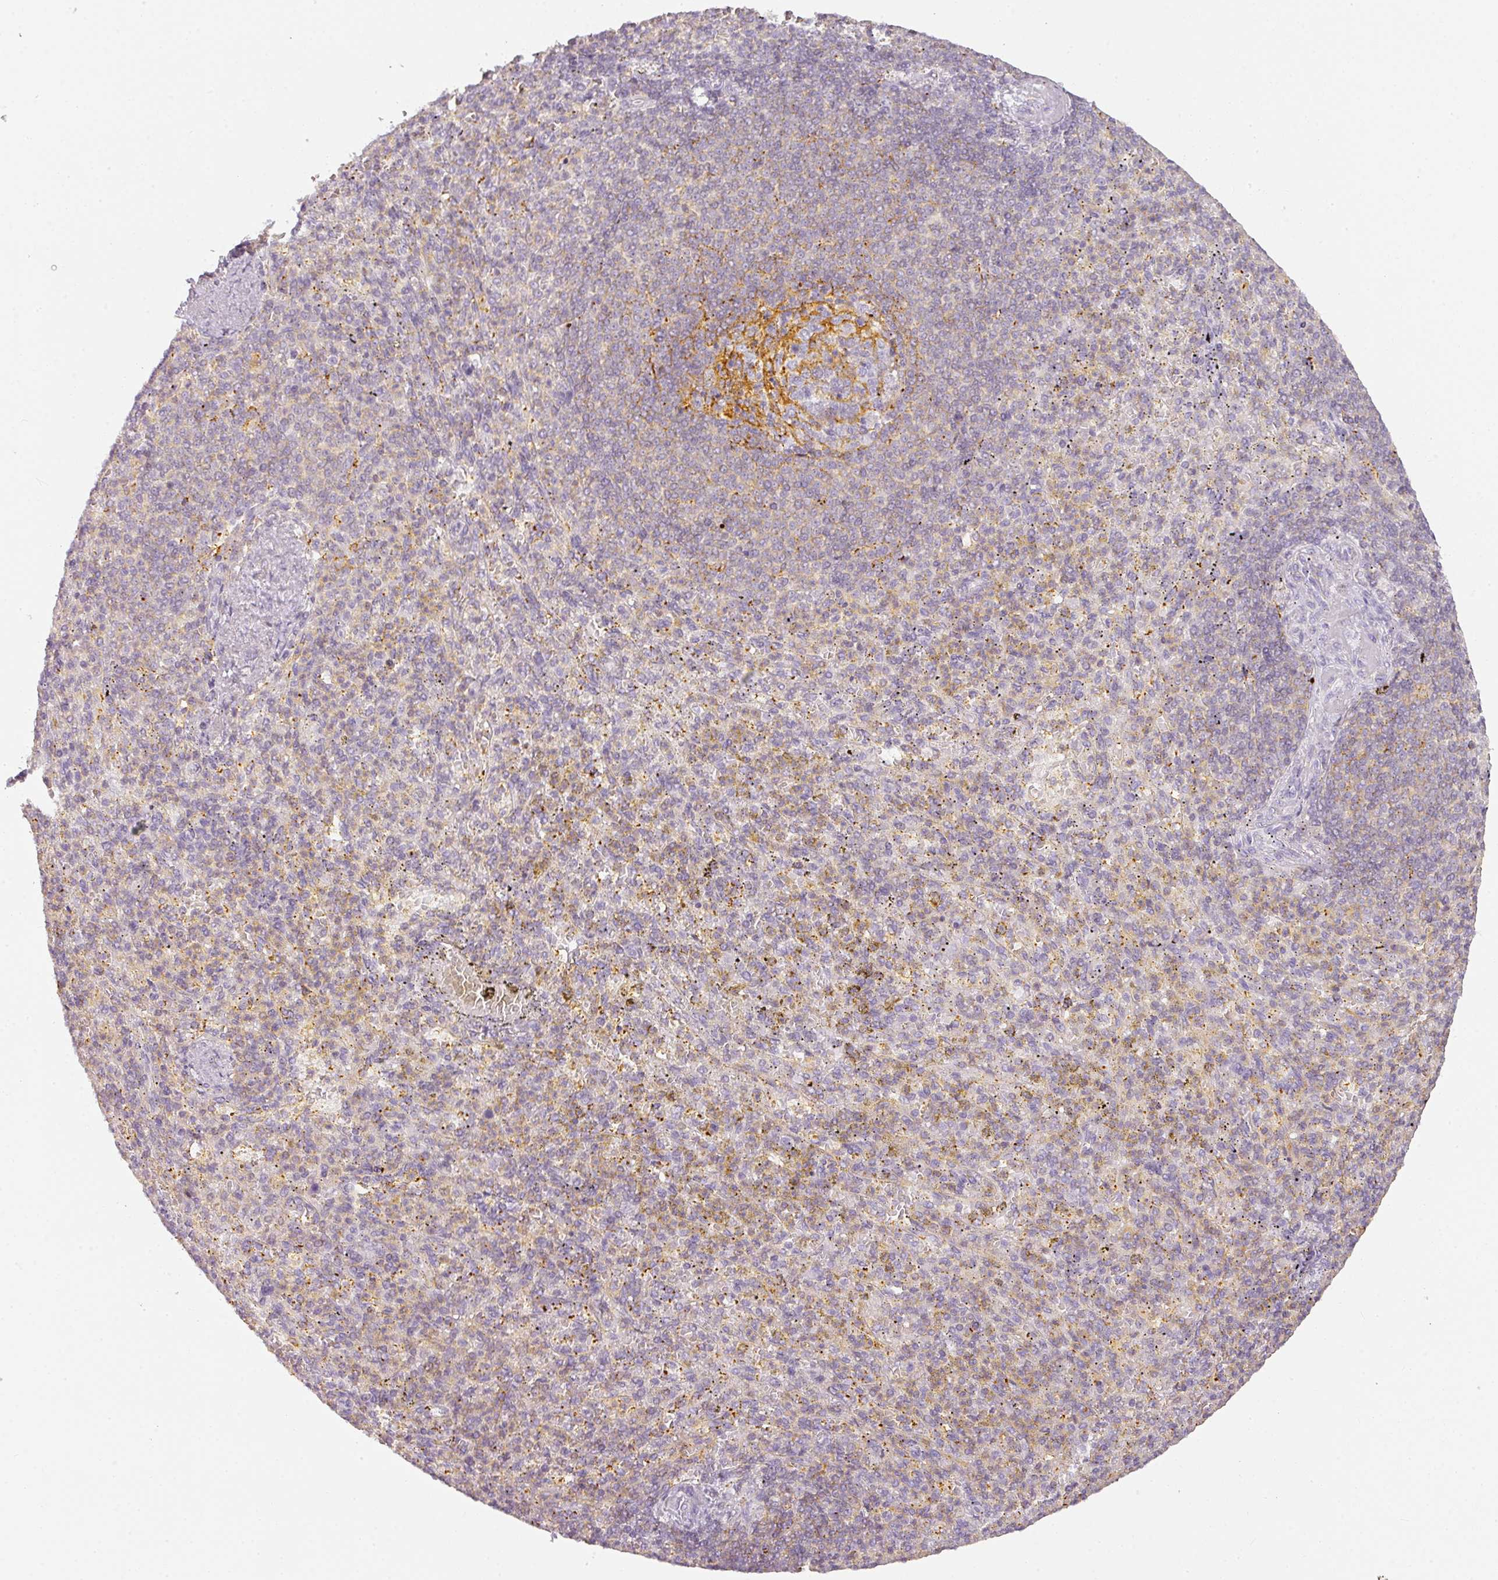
{"staining": {"intensity": "weak", "quantity": "<25%", "location": "cytoplasmic/membranous"}, "tissue": "spleen", "cell_type": "Cells in red pulp", "image_type": "normal", "snomed": [{"axis": "morphology", "description": "Normal tissue, NOS"}, {"axis": "topography", "description": "Spleen"}], "caption": "Immunohistochemistry (IHC) of benign human spleen exhibits no positivity in cells in red pulp. The staining was performed using DAB (3,3'-diaminobenzidine) to visualize the protein expression in brown, while the nuclei were stained in blue with hematoxylin (Magnification: 20x).", "gene": "TMEM42", "patient": {"sex": "female", "age": 74}}